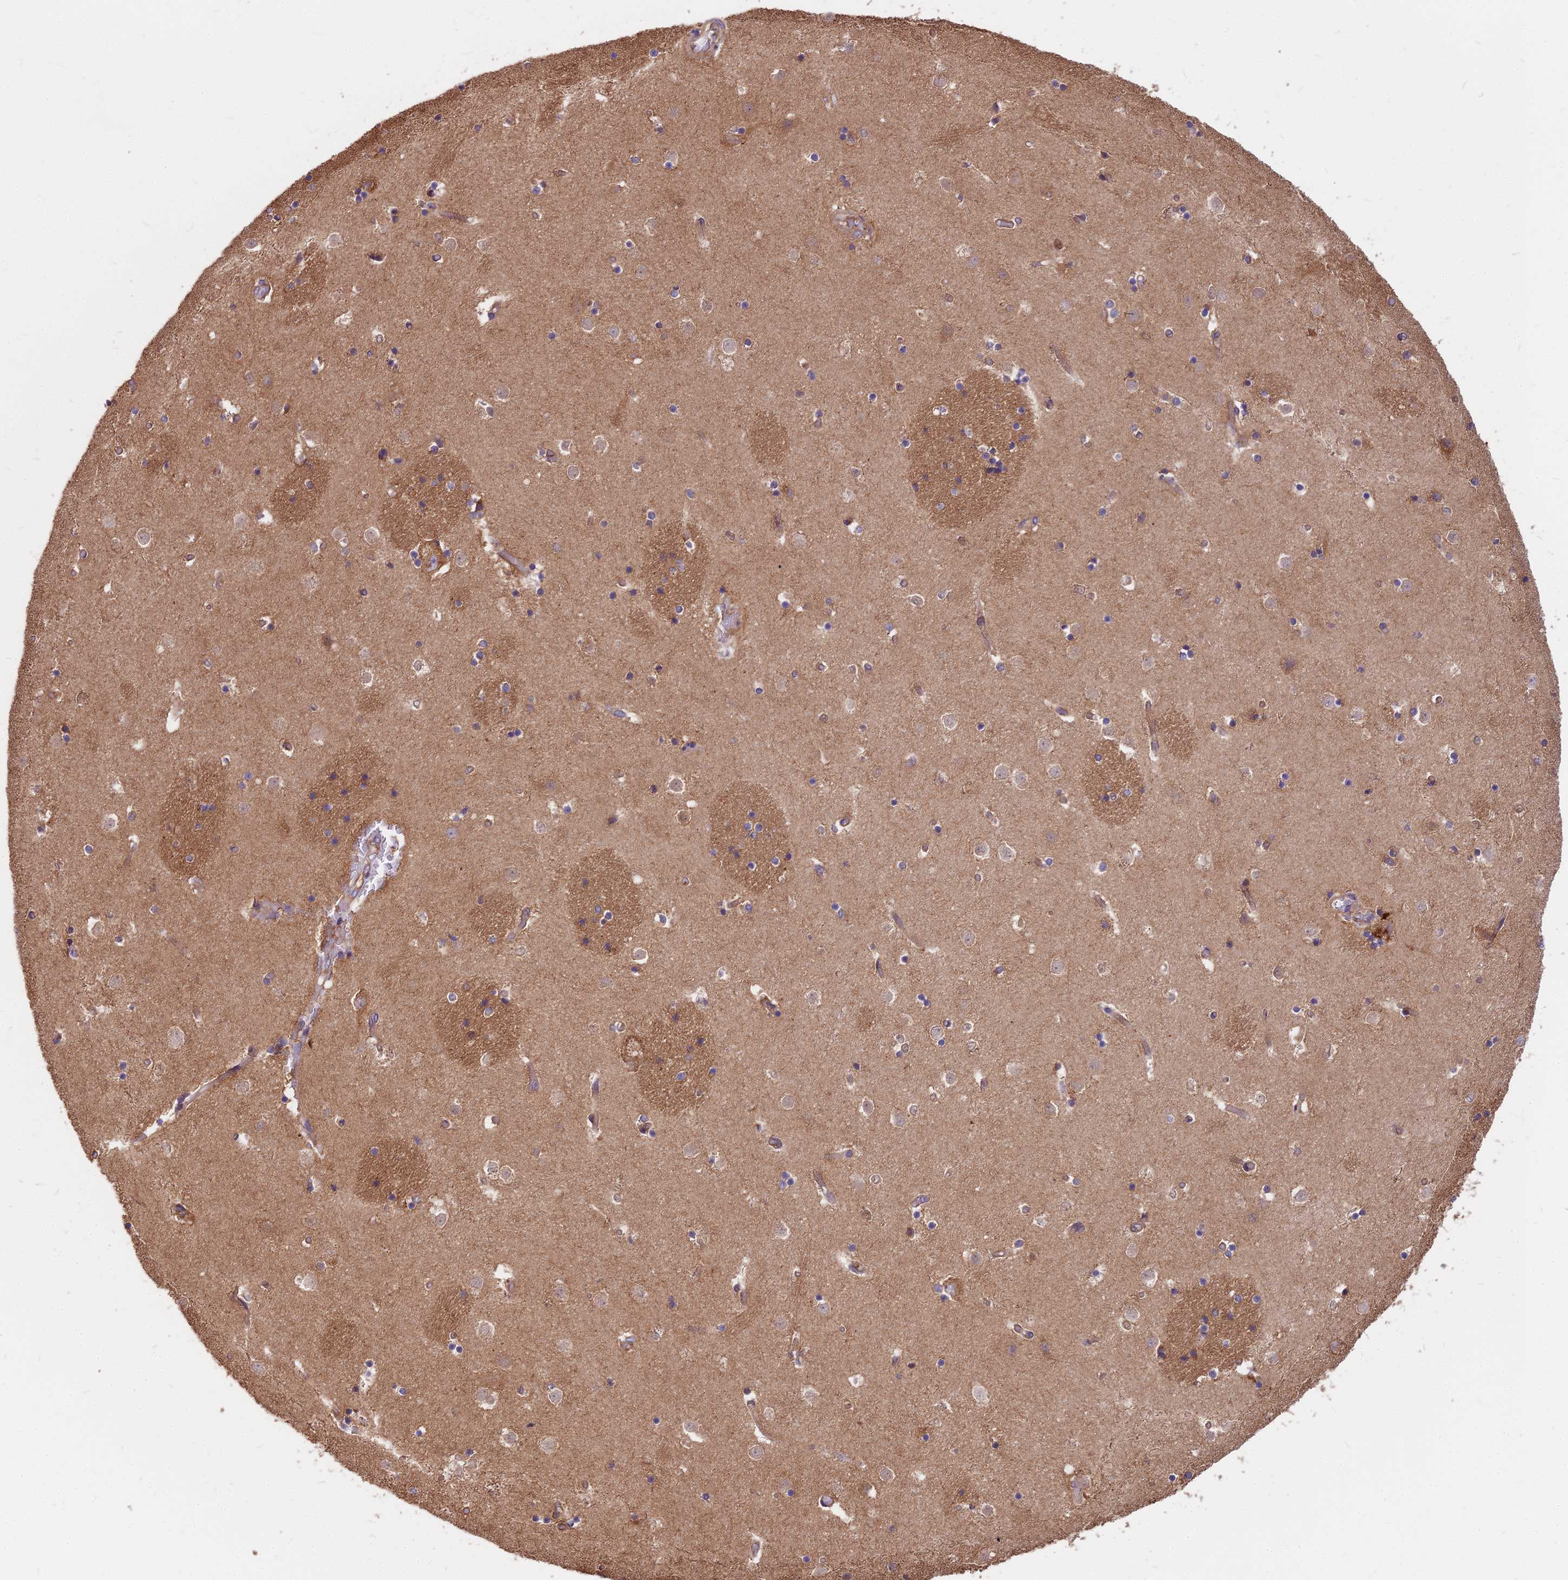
{"staining": {"intensity": "weak", "quantity": "<25%", "location": "cytoplasmic/membranous"}, "tissue": "caudate", "cell_type": "Glial cells", "image_type": "normal", "snomed": [{"axis": "morphology", "description": "Normal tissue, NOS"}, {"axis": "topography", "description": "Lateral ventricle wall"}], "caption": "A micrograph of caudate stained for a protein reveals no brown staining in glial cells. (IHC, brightfield microscopy, high magnification).", "gene": "DCTN3", "patient": {"sex": "female", "age": 52}}